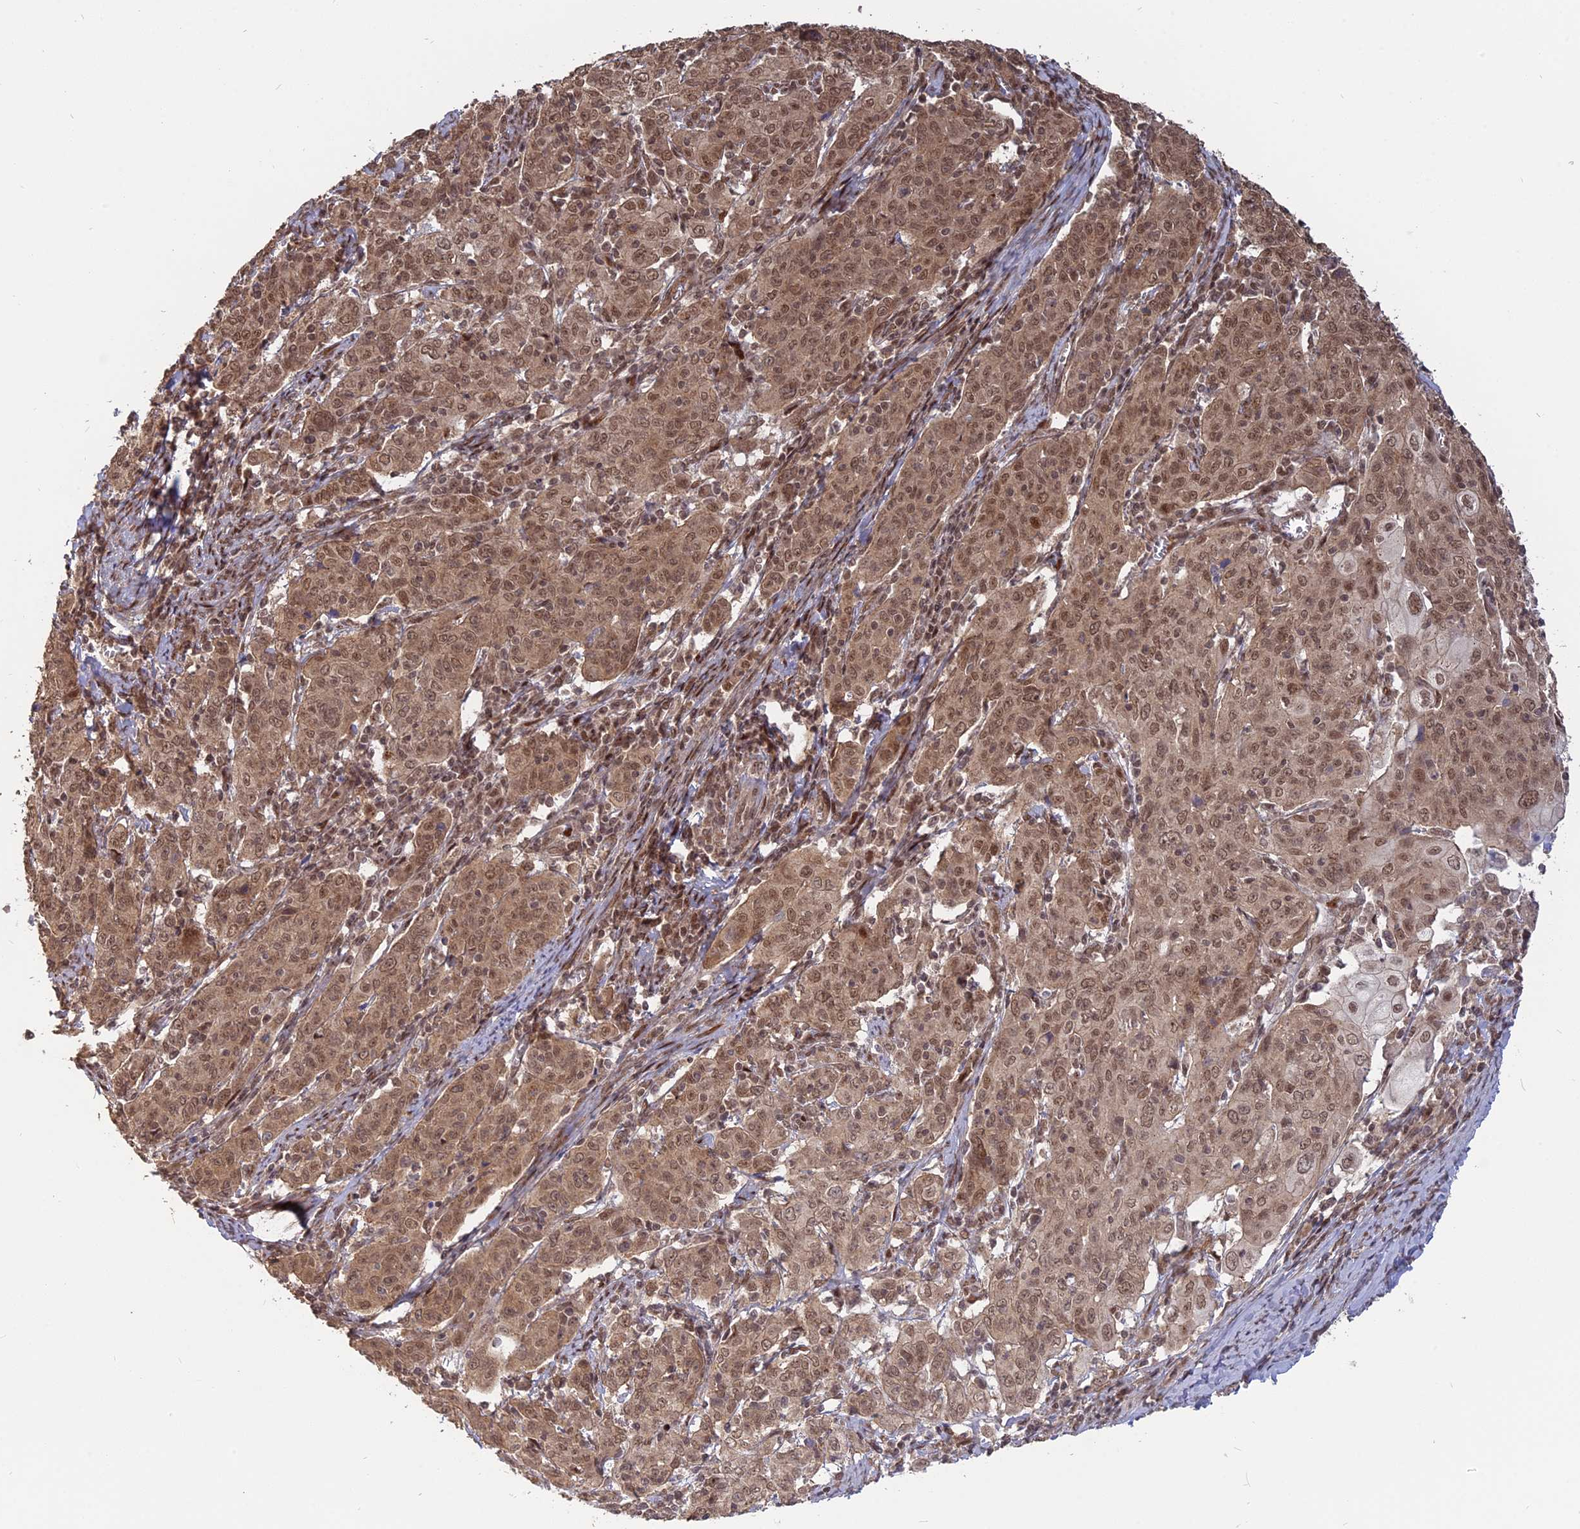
{"staining": {"intensity": "moderate", "quantity": ">75%", "location": "cytoplasmic/membranous,nuclear"}, "tissue": "cervical cancer", "cell_type": "Tumor cells", "image_type": "cancer", "snomed": [{"axis": "morphology", "description": "Squamous cell carcinoma, NOS"}, {"axis": "topography", "description": "Cervix"}], "caption": "IHC micrograph of neoplastic tissue: cervical squamous cell carcinoma stained using IHC displays medium levels of moderate protein expression localized specifically in the cytoplasmic/membranous and nuclear of tumor cells, appearing as a cytoplasmic/membranous and nuclear brown color.", "gene": "PKIG", "patient": {"sex": "female", "age": 67}}